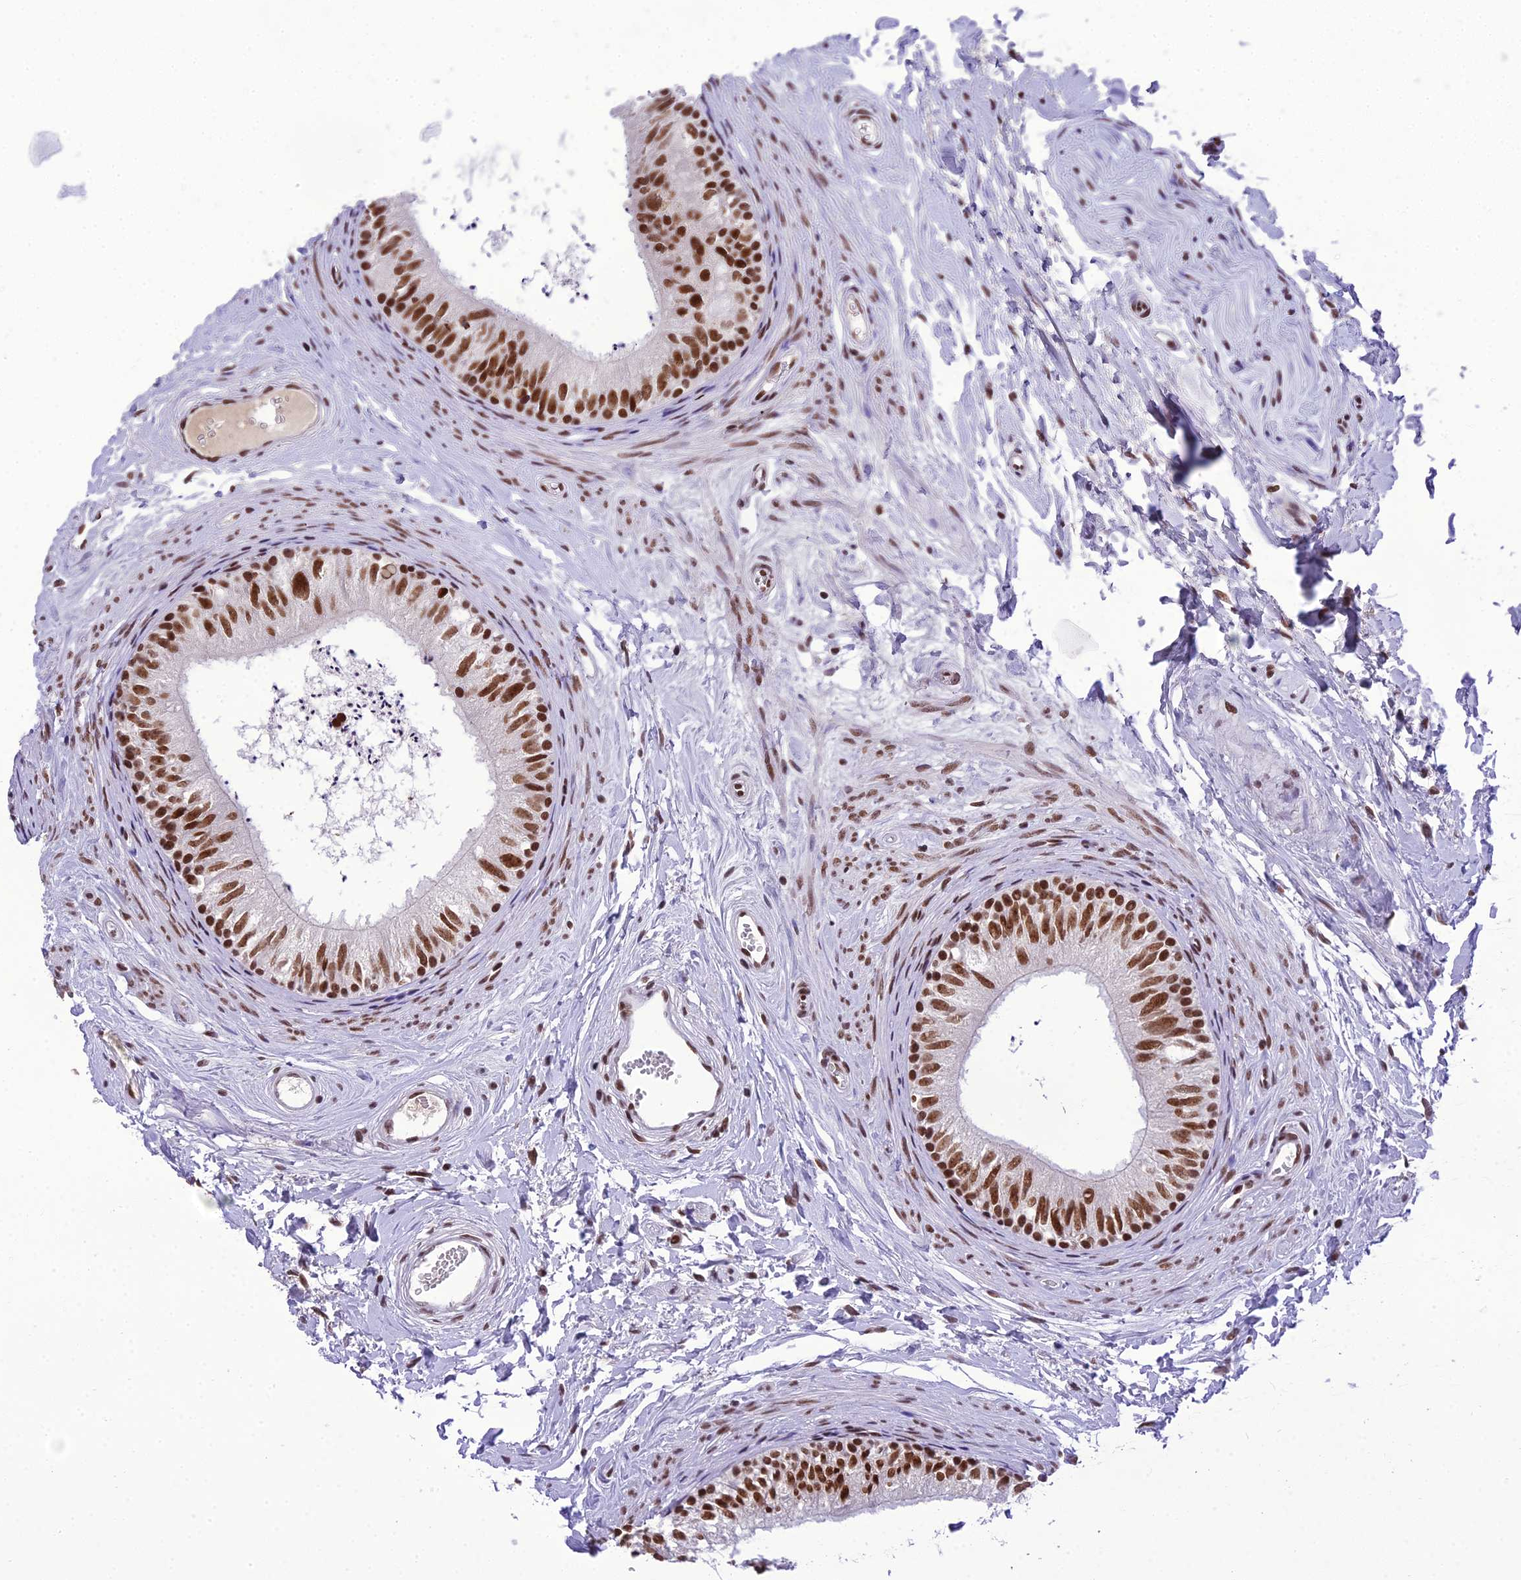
{"staining": {"intensity": "strong", "quantity": ">75%", "location": "nuclear"}, "tissue": "epididymis", "cell_type": "Glandular cells", "image_type": "normal", "snomed": [{"axis": "morphology", "description": "Normal tissue, NOS"}, {"axis": "topography", "description": "Epididymis"}], "caption": "Brown immunohistochemical staining in unremarkable human epididymis shows strong nuclear staining in approximately >75% of glandular cells. Using DAB (brown) and hematoxylin (blue) stains, captured at high magnification using brightfield microscopy.", "gene": "SH3RF3", "patient": {"sex": "male", "age": 56}}